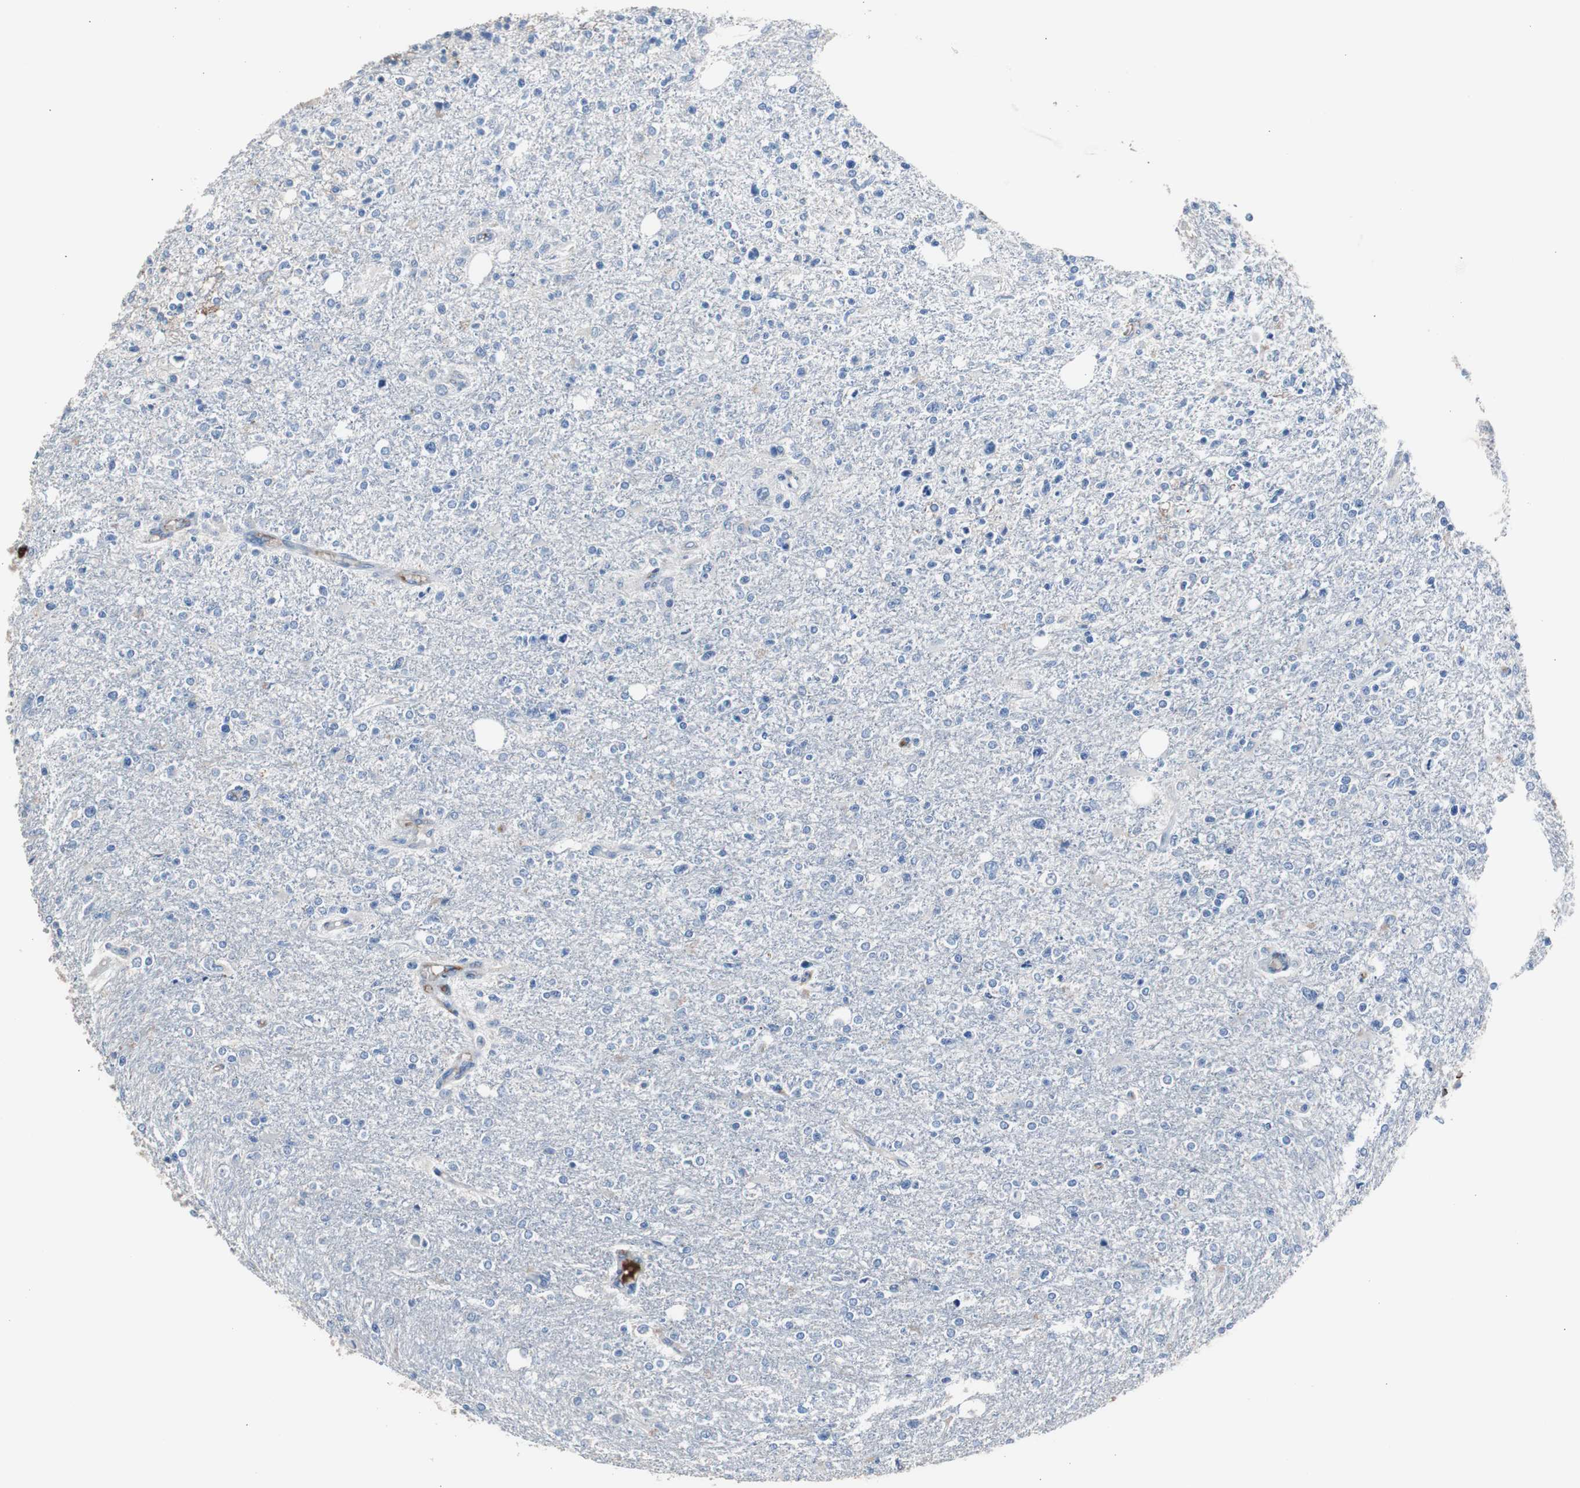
{"staining": {"intensity": "negative", "quantity": "none", "location": "none"}, "tissue": "glioma", "cell_type": "Tumor cells", "image_type": "cancer", "snomed": [{"axis": "morphology", "description": "Glioma, malignant, High grade"}, {"axis": "topography", "description": "Cerebral cortex"}], "caption": "There is no significant staining in tumor cells of high-grade glioma (malignant). The staining was performed using DAB to visualize the protein expression in brown, while the nuclei were stained in blue with hematoxylin (Magnification: 20x).", "gene": "FCGR2B", "patient": {"sex": "male", "age": 76}}